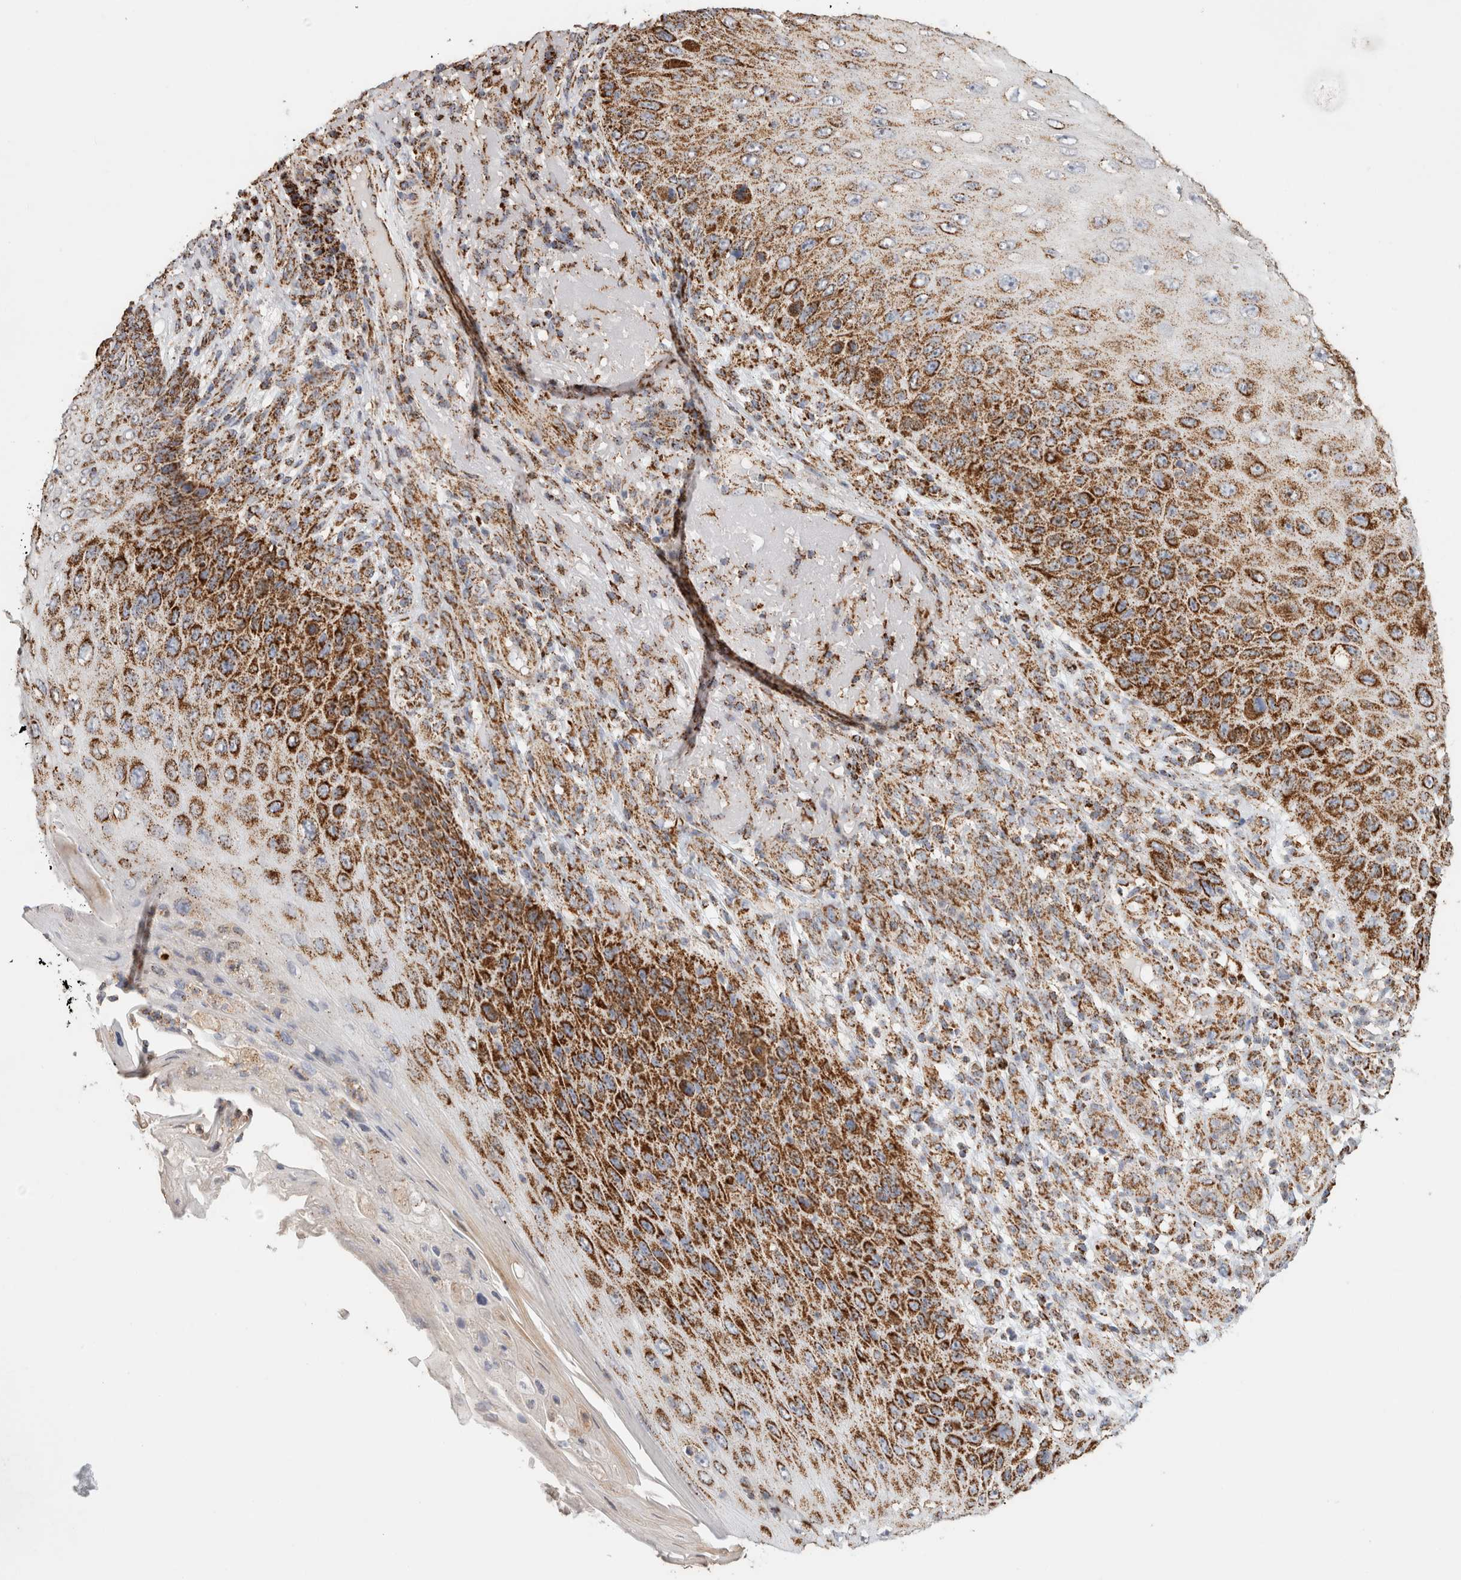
{"staining": {"intensity": "strong", "quantity": ">75%", "location": "cytoplasmic/membranous"}, "tissue": "skin cancer", "cell_type": "Tumor cells", "image_type": "cancer", "snomed": [{"axis": "morphology", "description": "Squamous cell carcinoma, NOS"}, {"axis": "topography", "description": "Skin"}], "caption": "This micrograph reveals skin cancer stained with immunohistochemistry (IHC) to label a protein in brown. The cytoplasmic/membranous of tumor cells show strong positivity for the protein. Nuclei are counter-stained blue.", "gene": "C1QBP", "patient": {"sex": "female", "age": 88}}